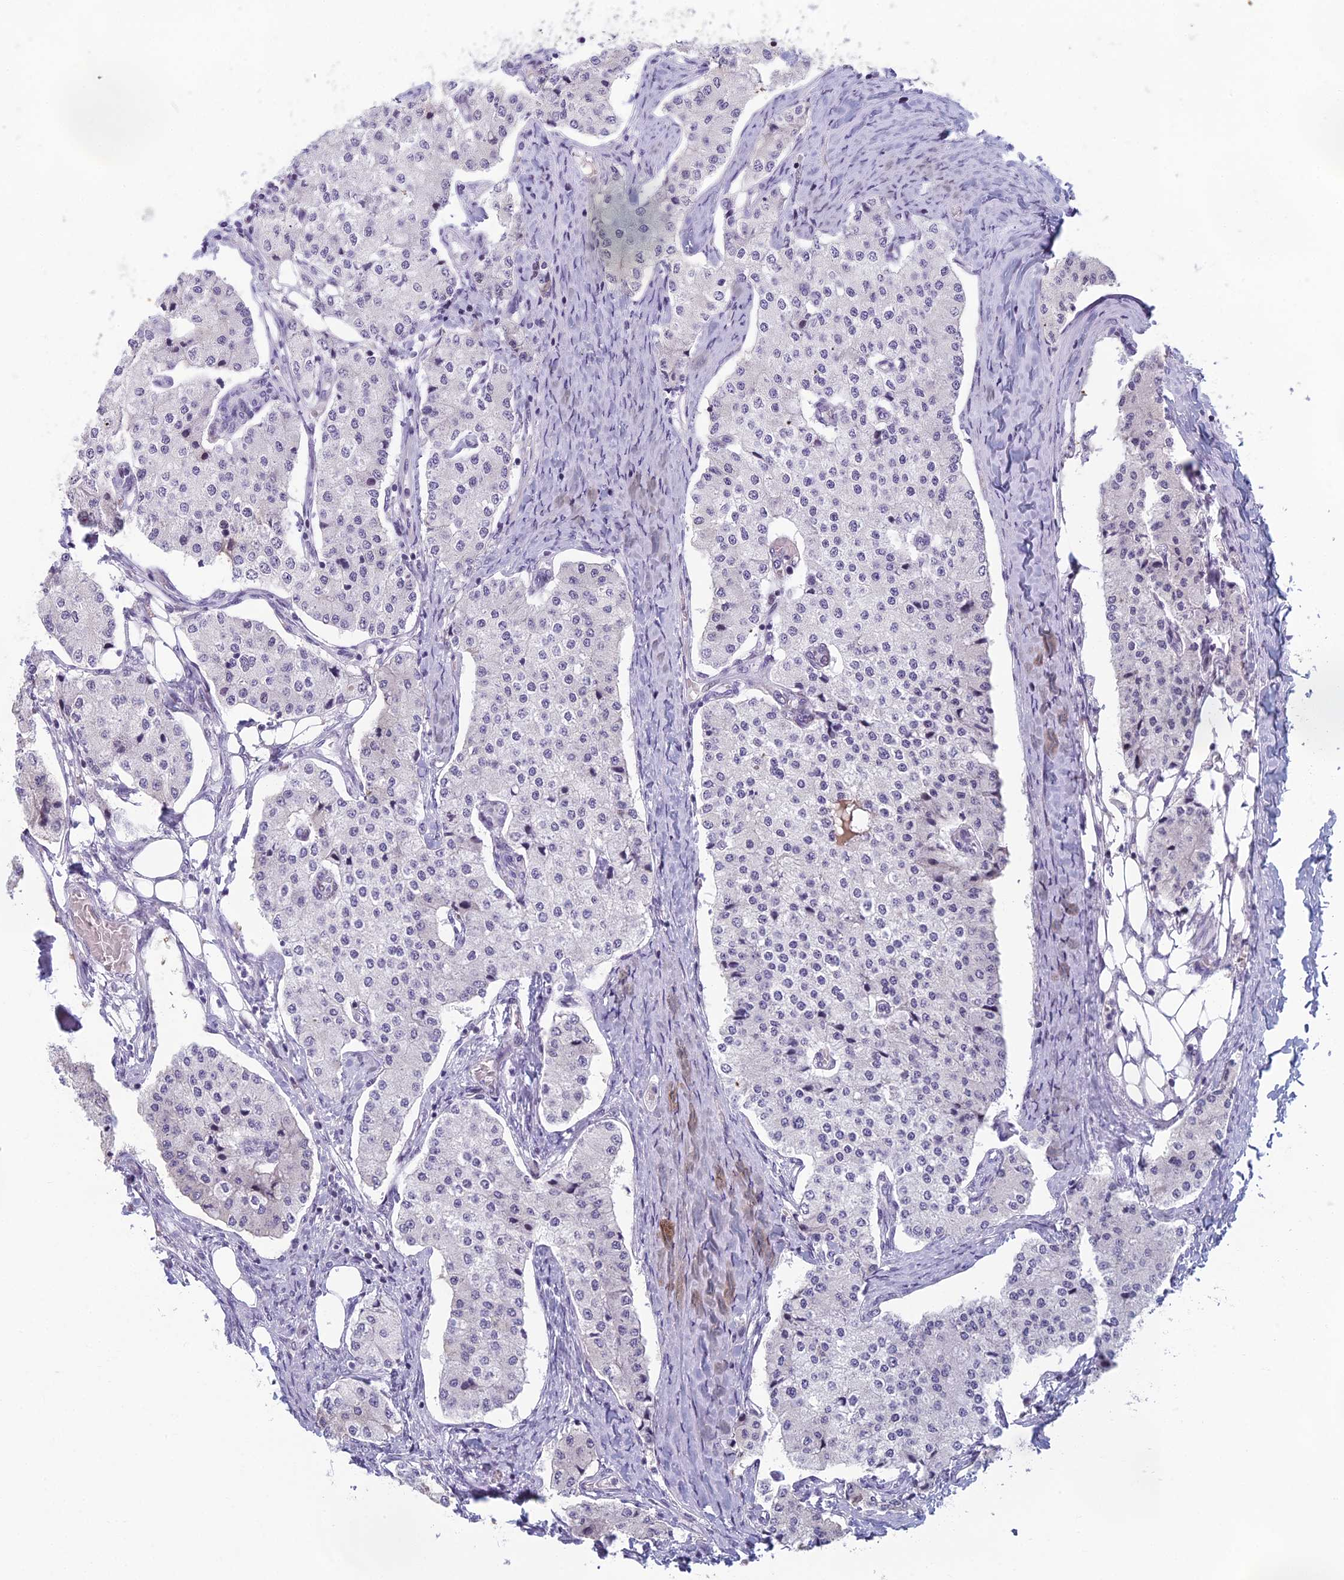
{"staining": {"intensity": "negative", "quantity": "none", "location": "none"}, "tissue": "carcinoid", "cell_type": "Tumor cells", "image_type": "cancer", "snomed": [{"axis": "morphology", "description": "Carcinoid, malignant, NOS"}, {"axis": "topography", "description": "Colon"}], "caption": "Immunohistochemistry (IHC) image of neoplastic tissue: human carcinoid stained with DAB demonstrates no significant protein expression in tumor cells.", "gene": "RGS17", "patient": {"sex": "female", "age": 52}}